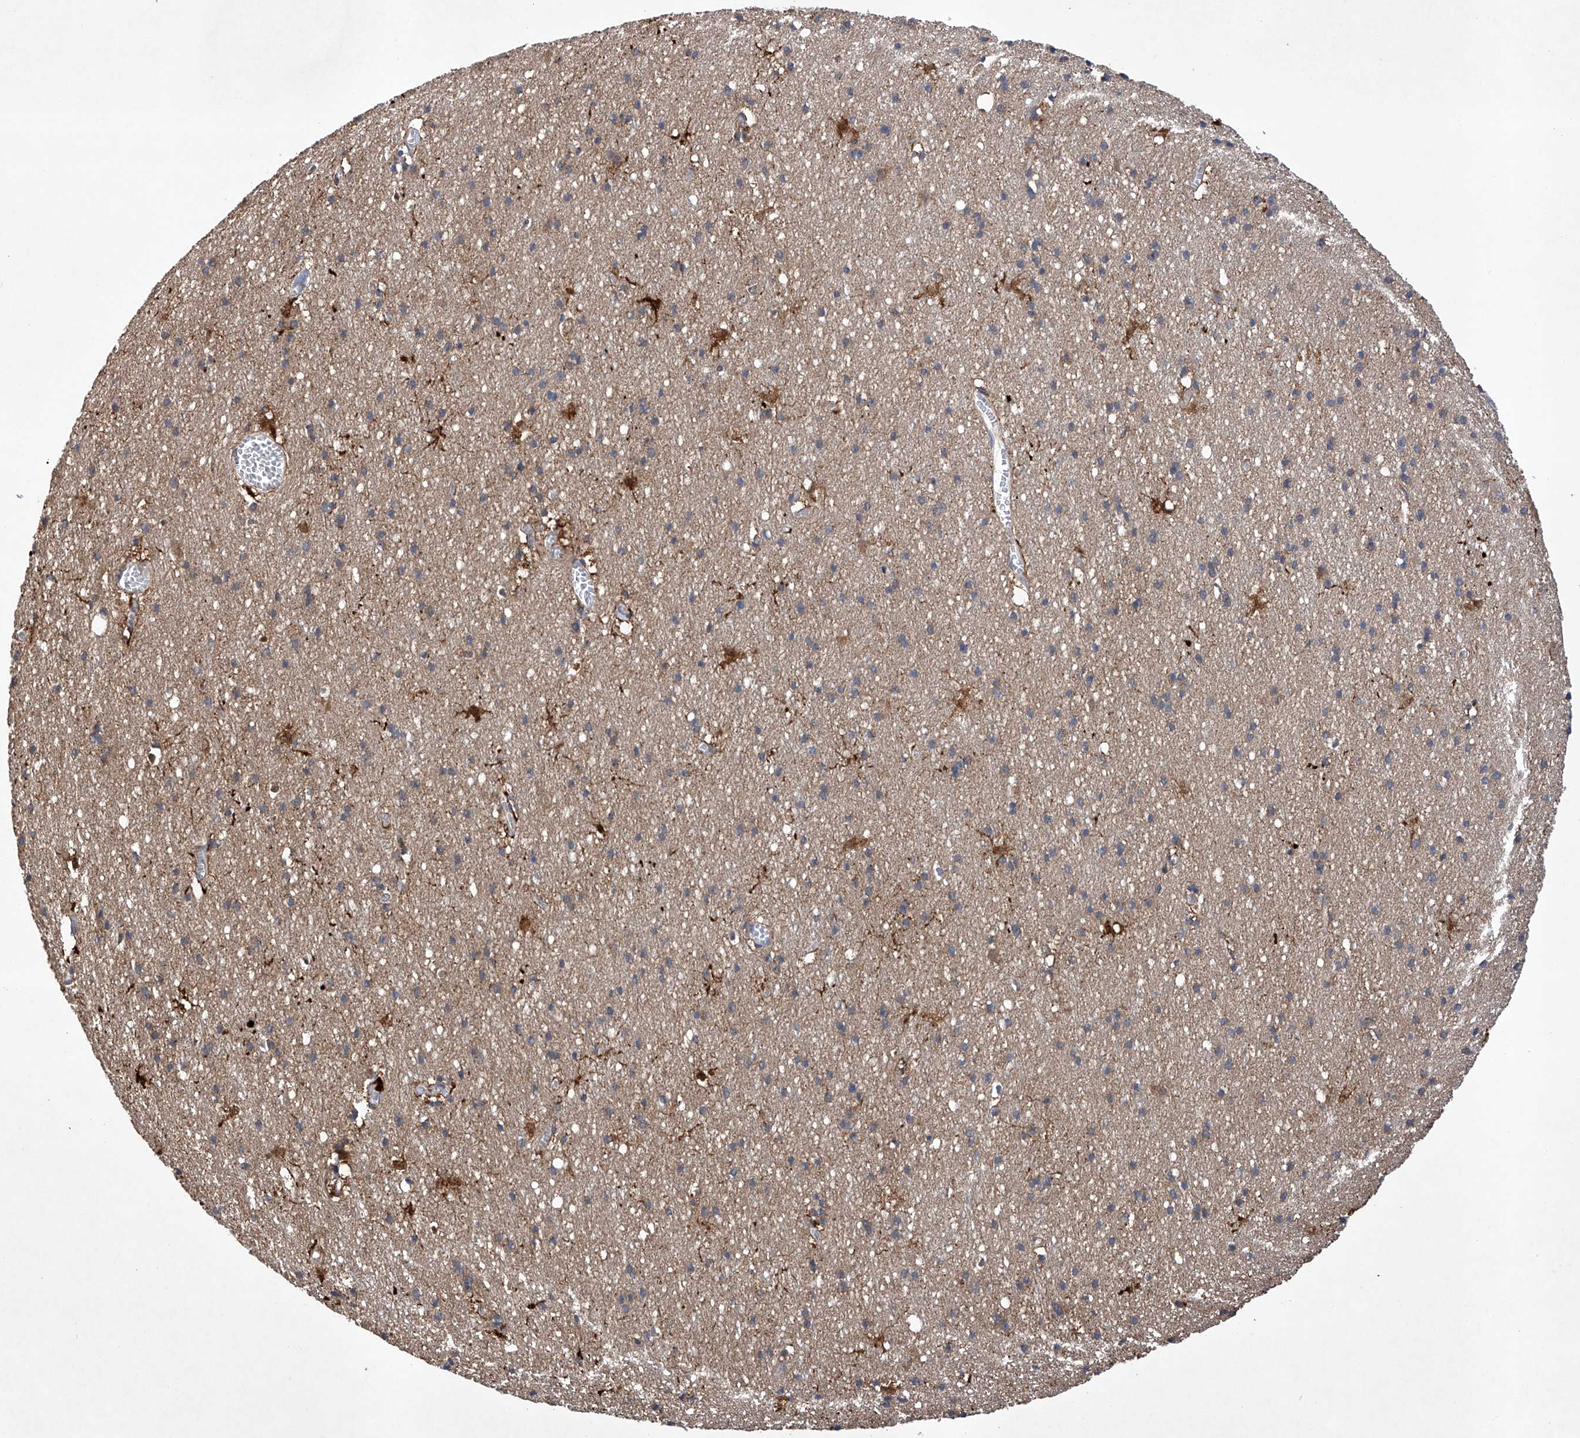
{"staining": {"intensity": "negative", "quantity": "none", "location": "none"}, "tissue": "cerebral cortex", "cell_type": "Endothelial cells", "image_type": "normal", "snomed": [{"axis": "morphology", "description": "Normal tissue, NOS"}, {"axis": "topography", "description": "Cerebral cortex"}], "caption": "Immunohistochemistry photomicrograph of unremarkable cerebral cortex stained for a protein (brown), which displays no positivity in endothelial cells. (Stains: DAB immunohistochemistry with hematoxylin counter stain, Microscopy: brightfield microscopy at high magnification).", "gene": "TIMM23", "patient": {"sex": "male", "age": 54}}